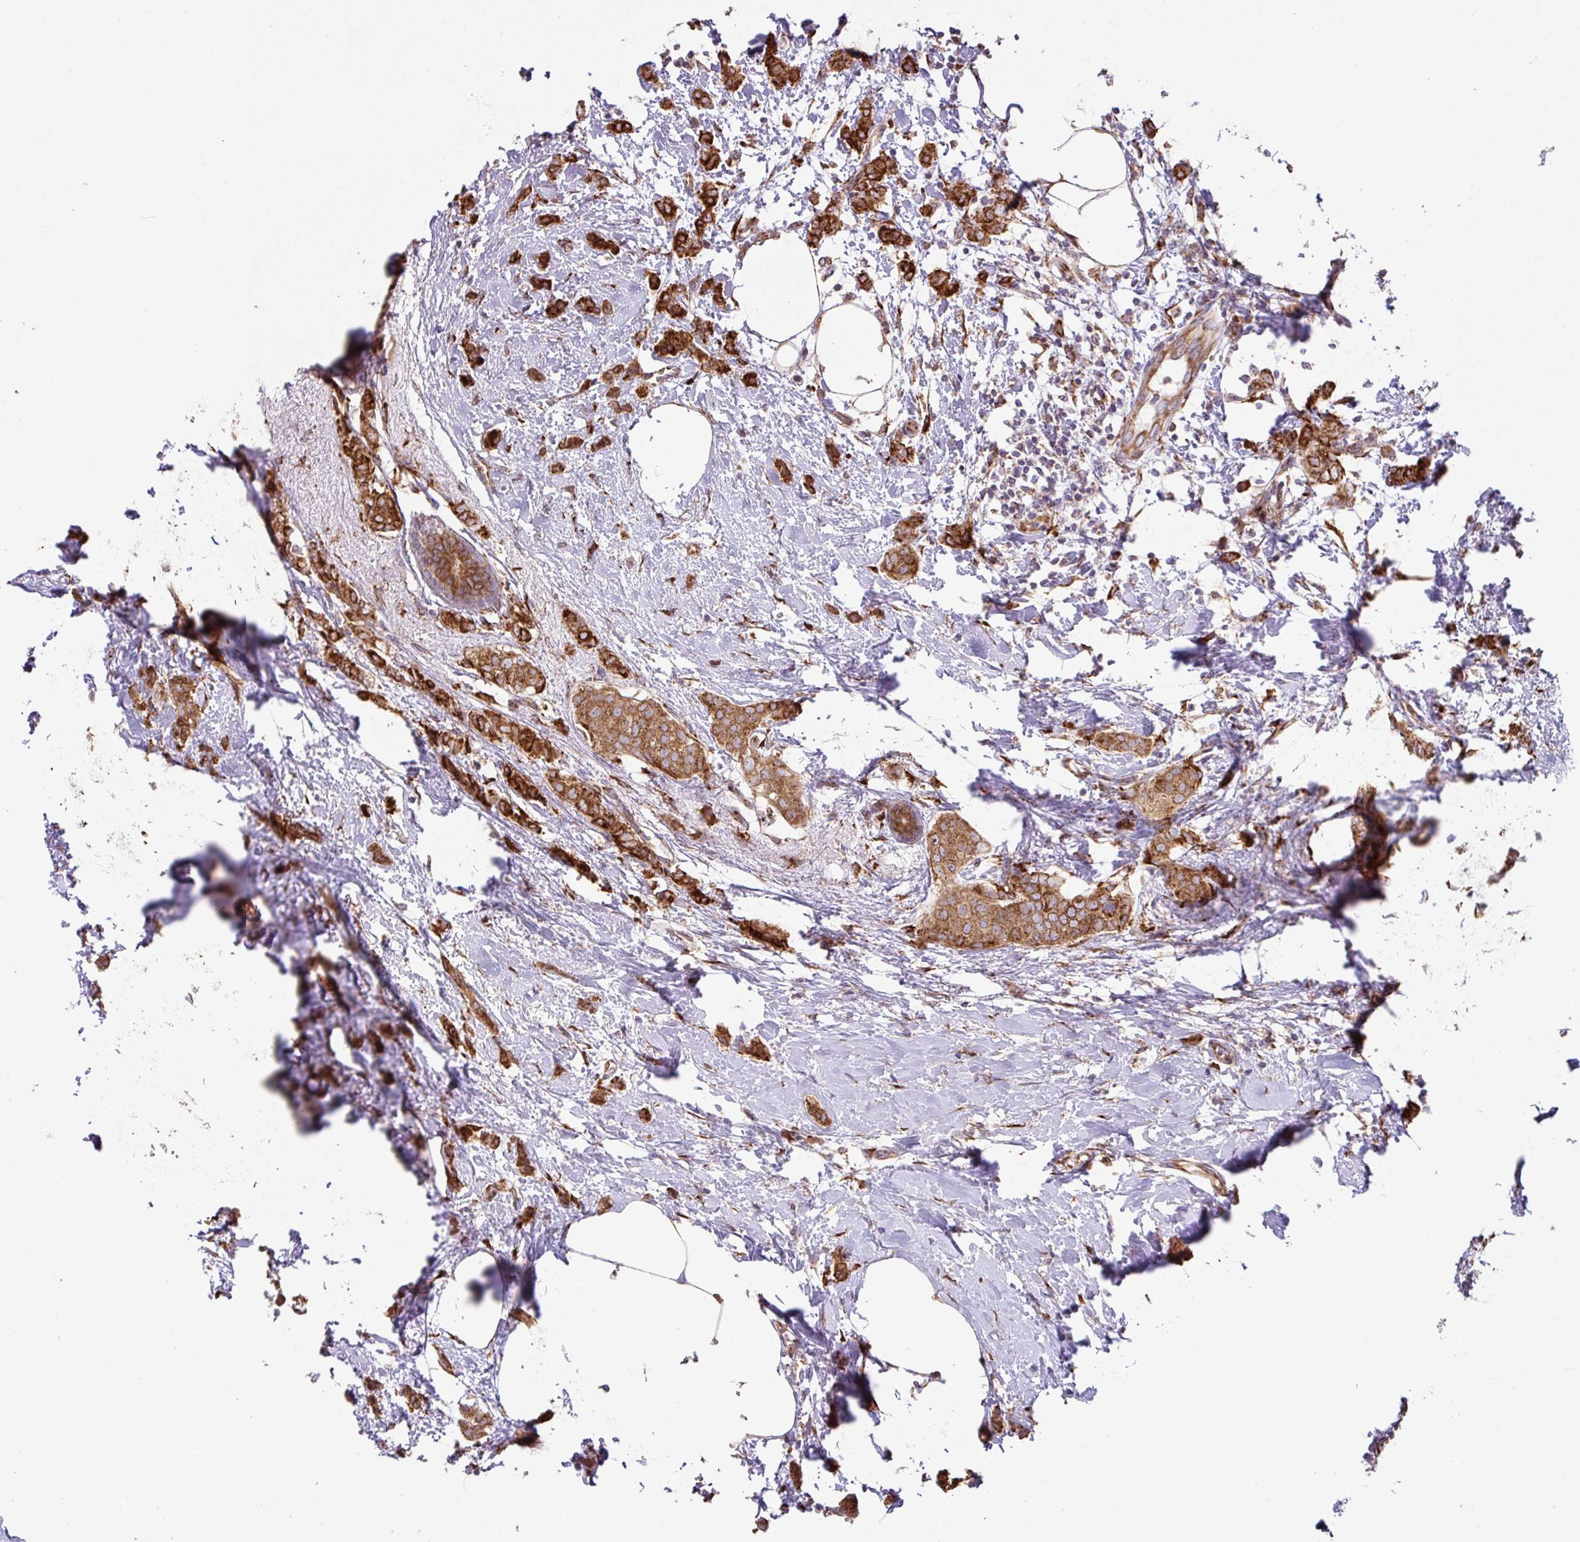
{"staining": {"intensity": "strong", "quantity": ">75%", "location": "cytoplasmic/membranous"}, "tissue": "breast cancer", "cell_type": "Tumor cells", "image_type": "cancer", "snomed": [{"axis": "morphology", "description": "Duct carcinoma"}, {"axis": "topography", "description": "Breast"}], "caption": "Approximately >75% of tumor cells in human breast cancer demonstrate strong cytoplasmic/membranous protein expression as visualized by brown immunohistochemical staining.", "gene": "SLC39A7", "patient": {"sex": "female", "age": 72}}